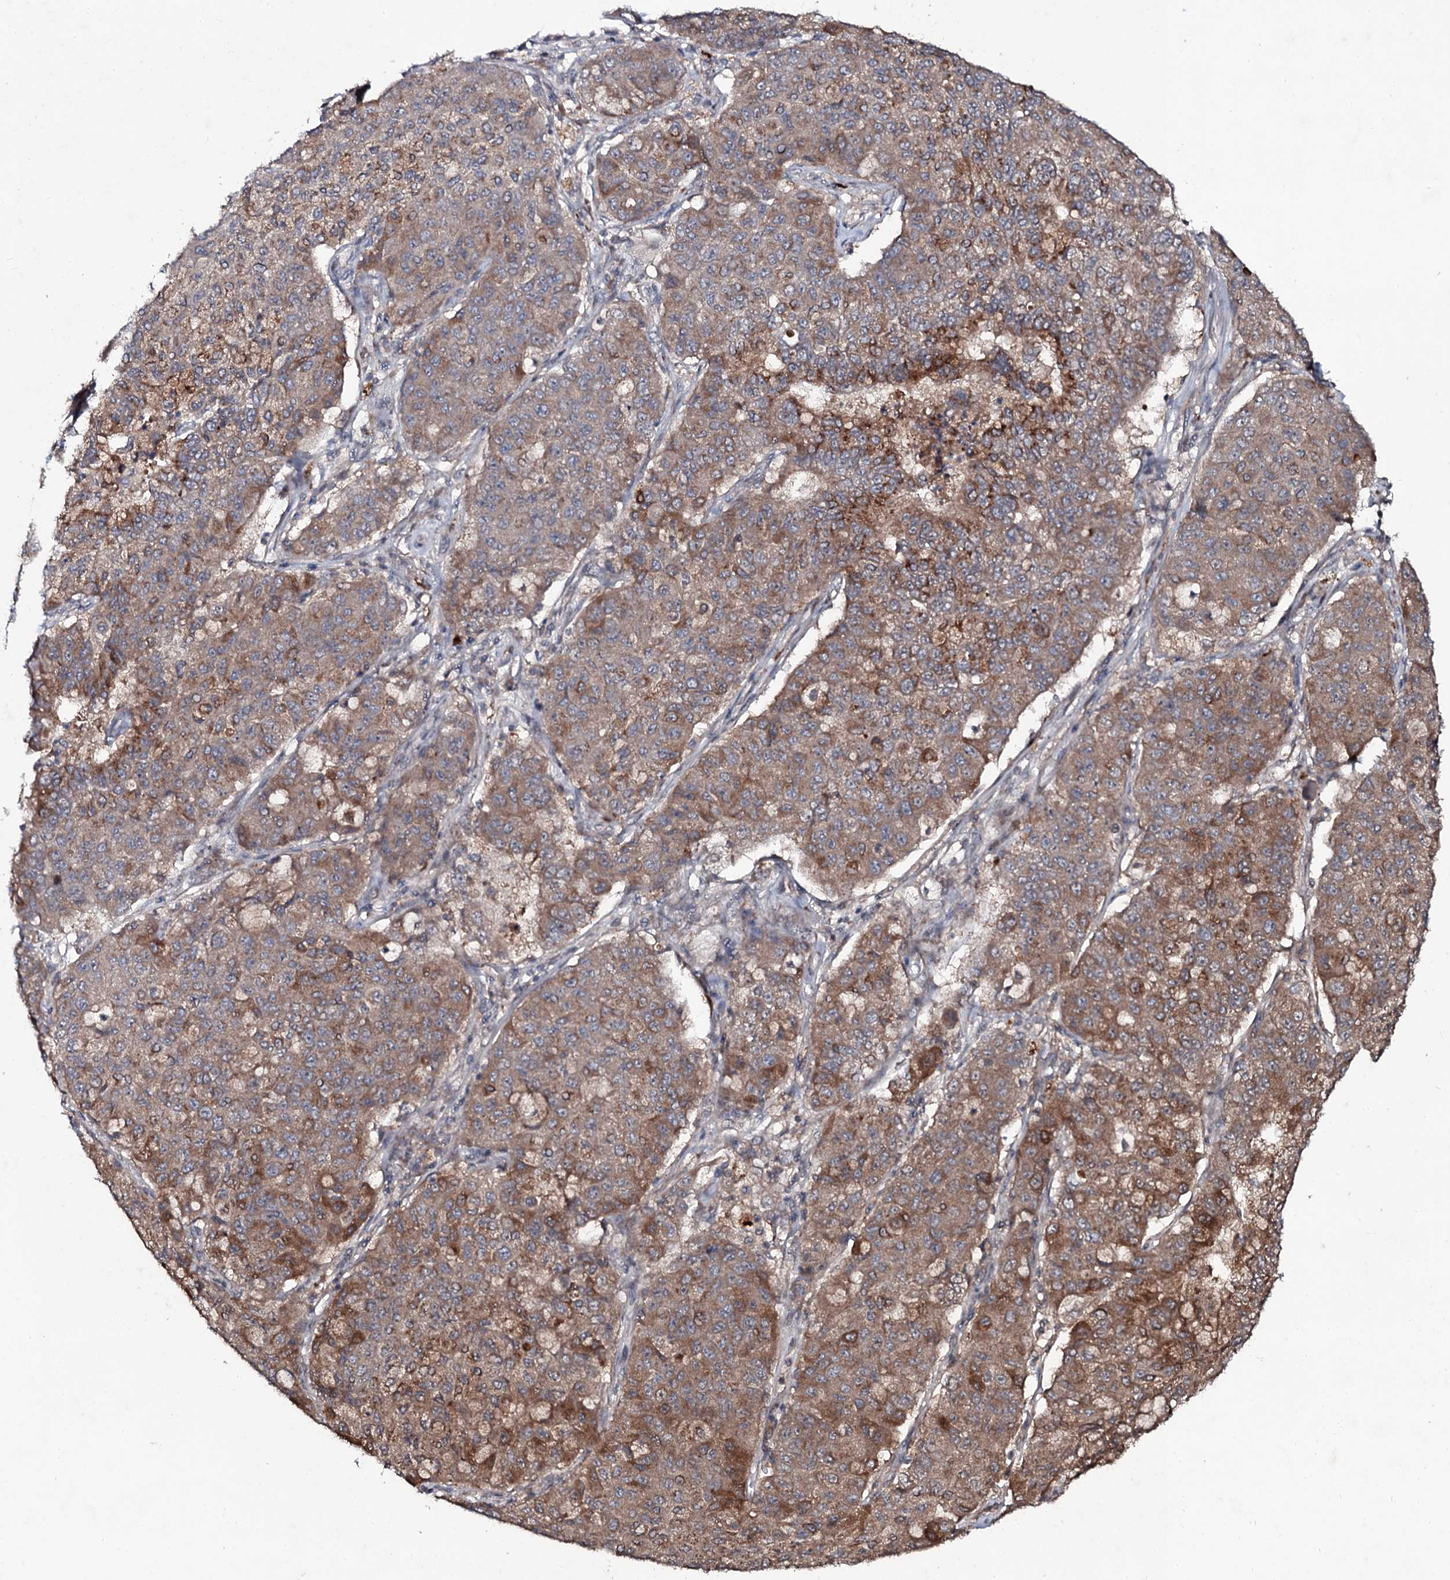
{"staining": {"intensity": "moderate", "quantity": "25%-75%", "location": "cytoplasmic/membranous"}, "tissue": "lung cancer", "cell_type": "Tumor cells", "image_type": "cancer", "snomed": [{"axis": "morphology", "description": "Squamous cell carcinoma, NOS"}, {"axis": "topography", "description": "Lung"}], "caption": "Moderate cytoplasmic/membranous protein positivity is seen in approximately 25%-75% of tumor cells in squamous cell carcinoma (lung).", "gene": "SNAP23", "patient": {"sex": "male", "age": 74}}